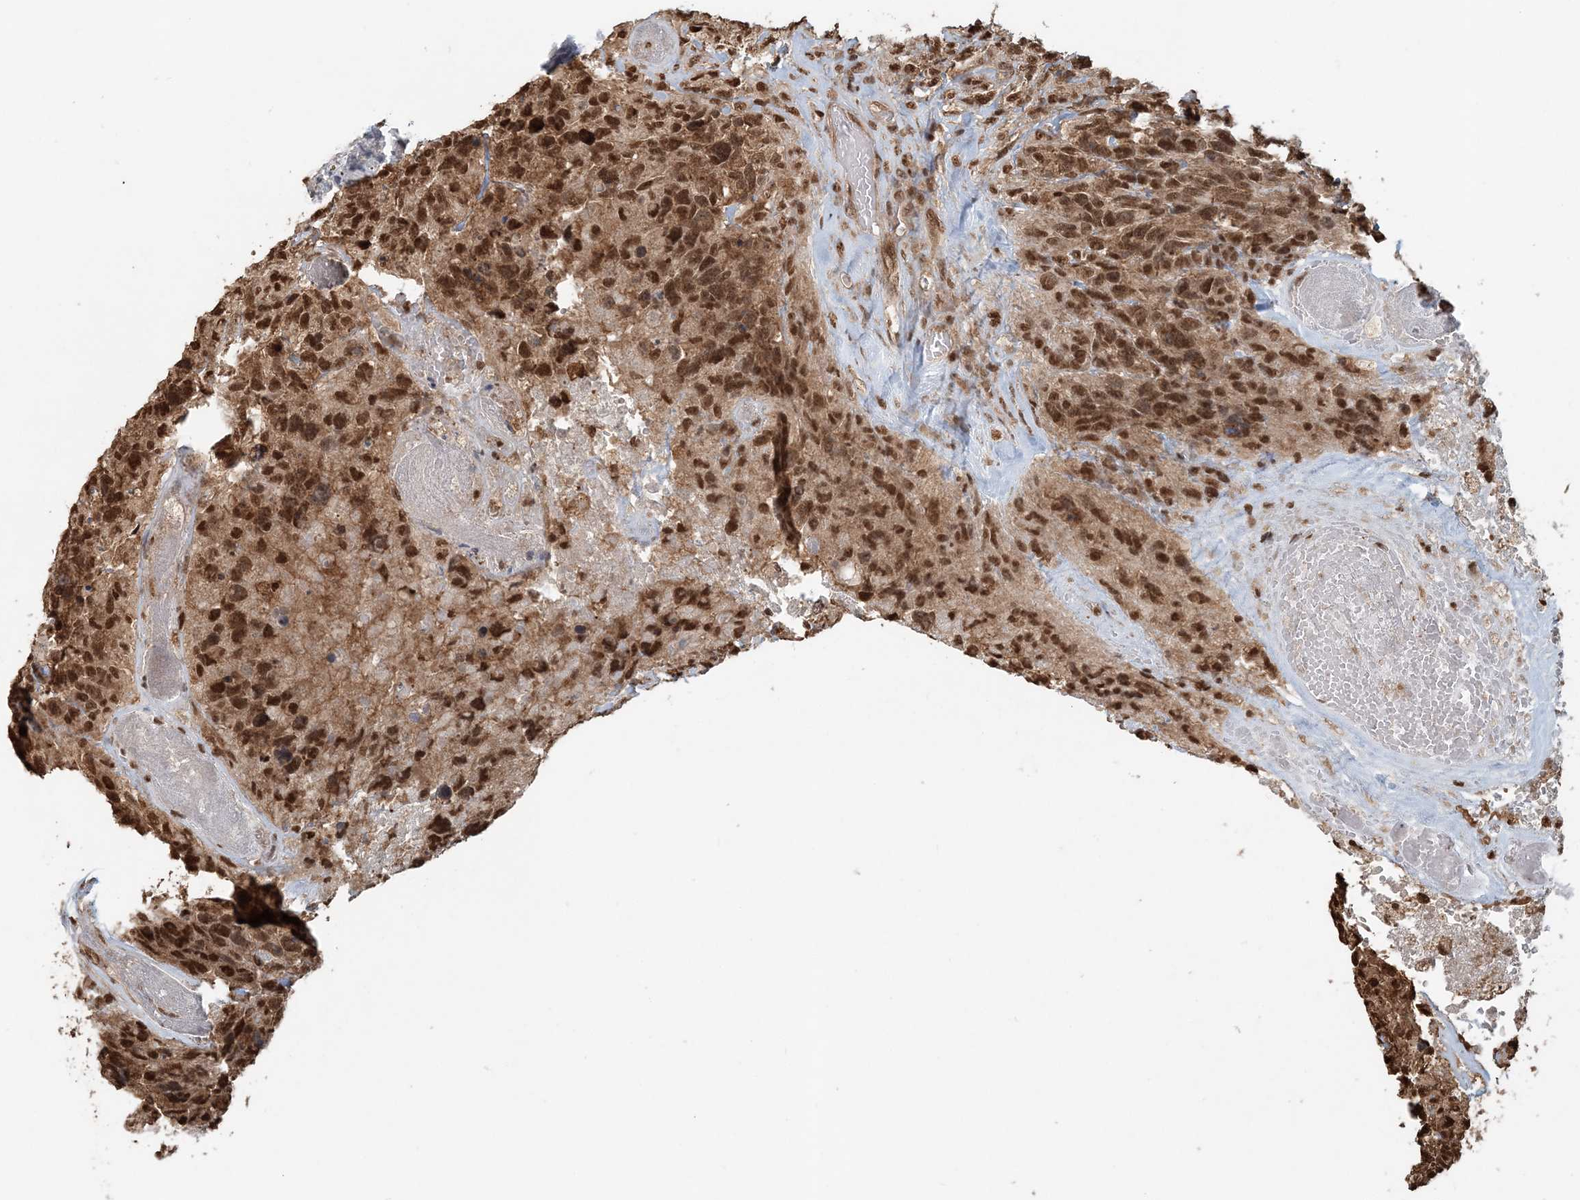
{"staining": {"intensity": "moderate", "quantity": ">75%", "location": "nuclear"}, "tissue": "glioma", "cell_type": "Tumor cells", "image_type": "cancer", "snomed": [{"axis": "morphology", "description": "Glioma, malignant, High grade"}, {"axis": "topography", "description": "Brain"}], "caption": "Immunohistochemical staining of high-grade glioma (malignant) displays medium levels of moderate nuclear staining in about >75% of tumor cells.", "gene": "ARHGAP35", "patient": {"sex": "male", "age": 69}}